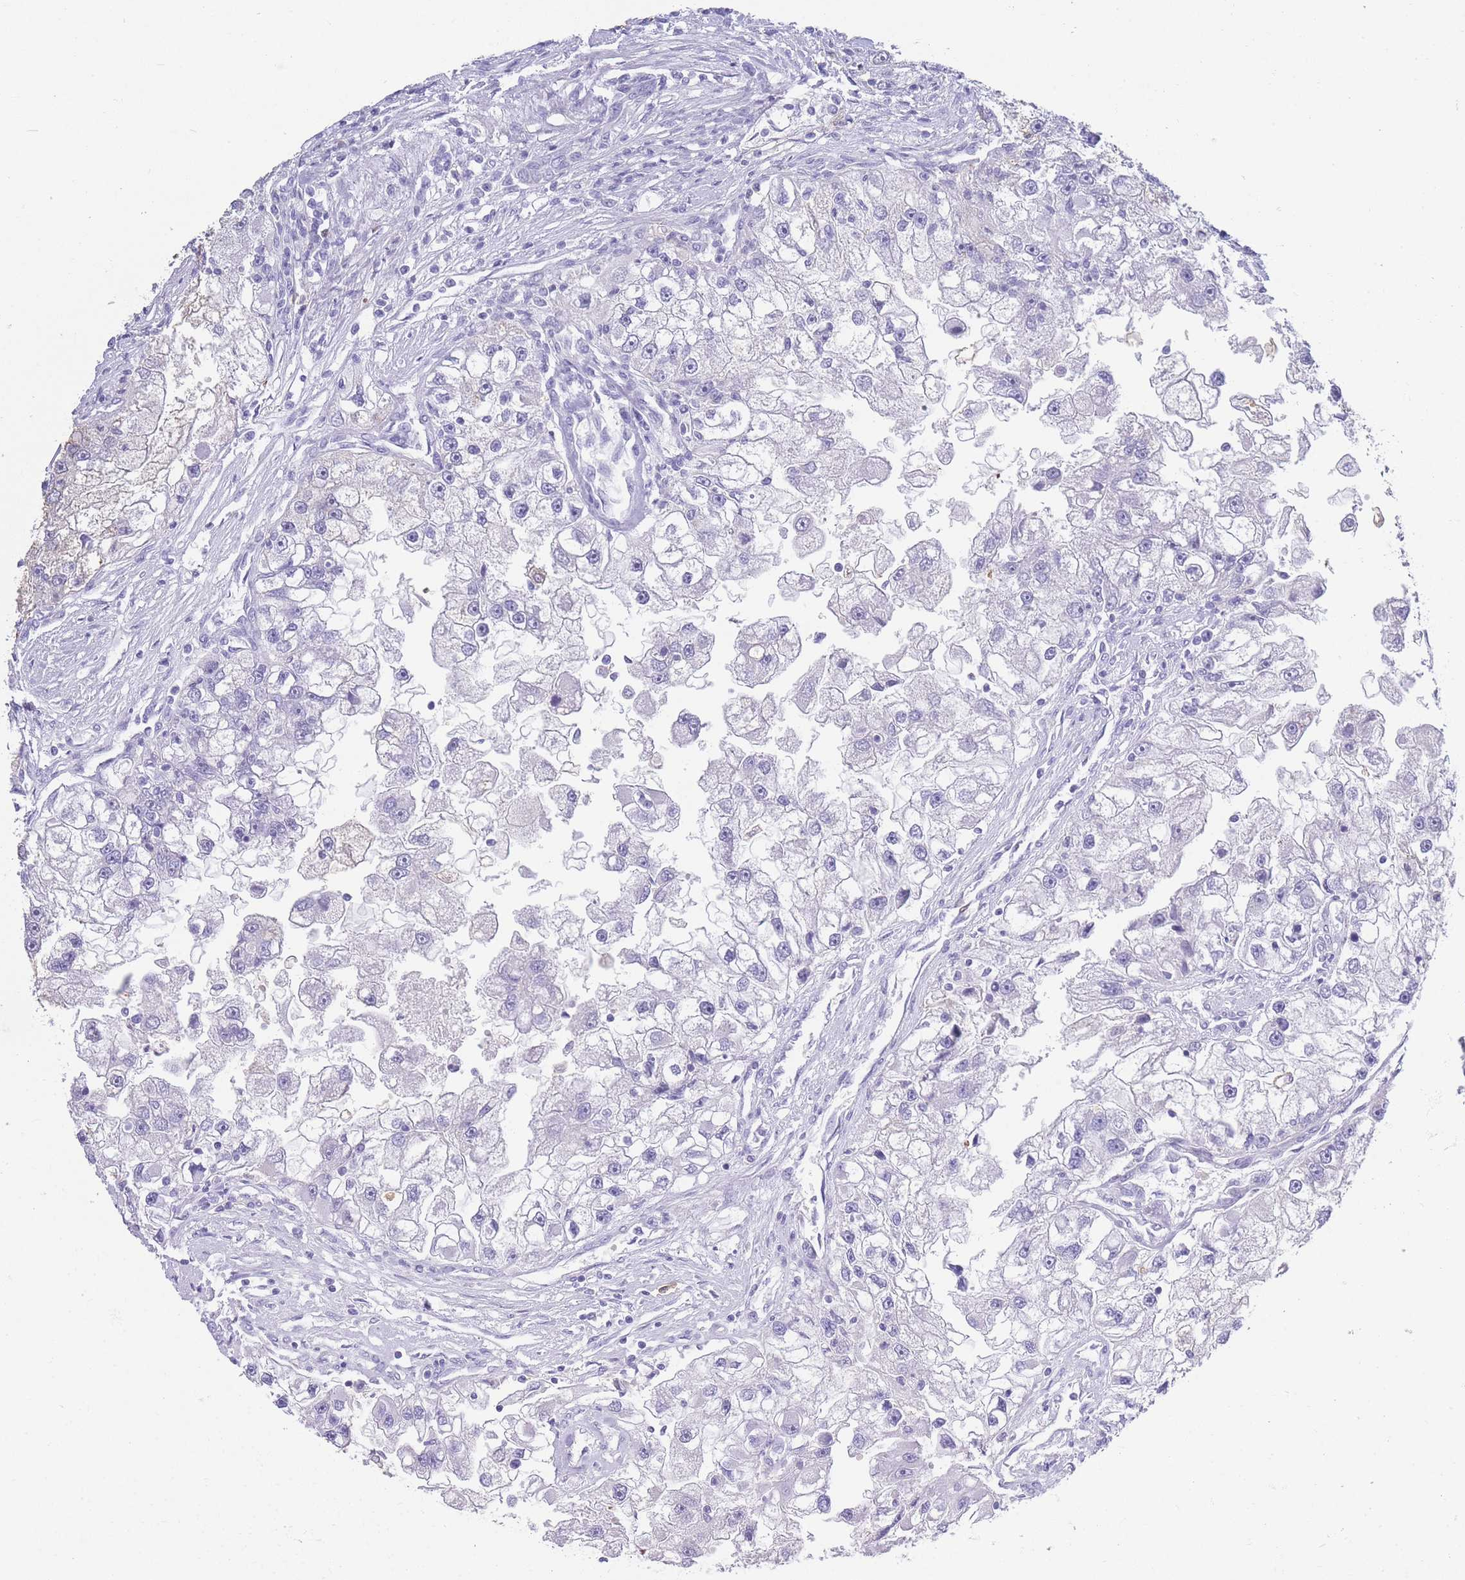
{"staining": {"intensity": "negative", "quantity": "none", "location": "none"}, "tissue": "renal cancer", "cell_type": "Tumor cells", "image_type": "cancer", "snomed": [{"axis": "morphology", "description": "Adenocarcinoma, NOS"}, {"axis": "topography", "description": "Kidney"}], "caption": "DAB immunohistochemical staining of human renal adenocarcinoma demonstrates no significant staining in tumor cells. The staining is performed using DAB (3,3'-diaminobenzidine) brown chromogen with nuclei counter-stained in using hematoxylin.", "gene": "CD37", "patient": {"sex": "male", "age": 63}}